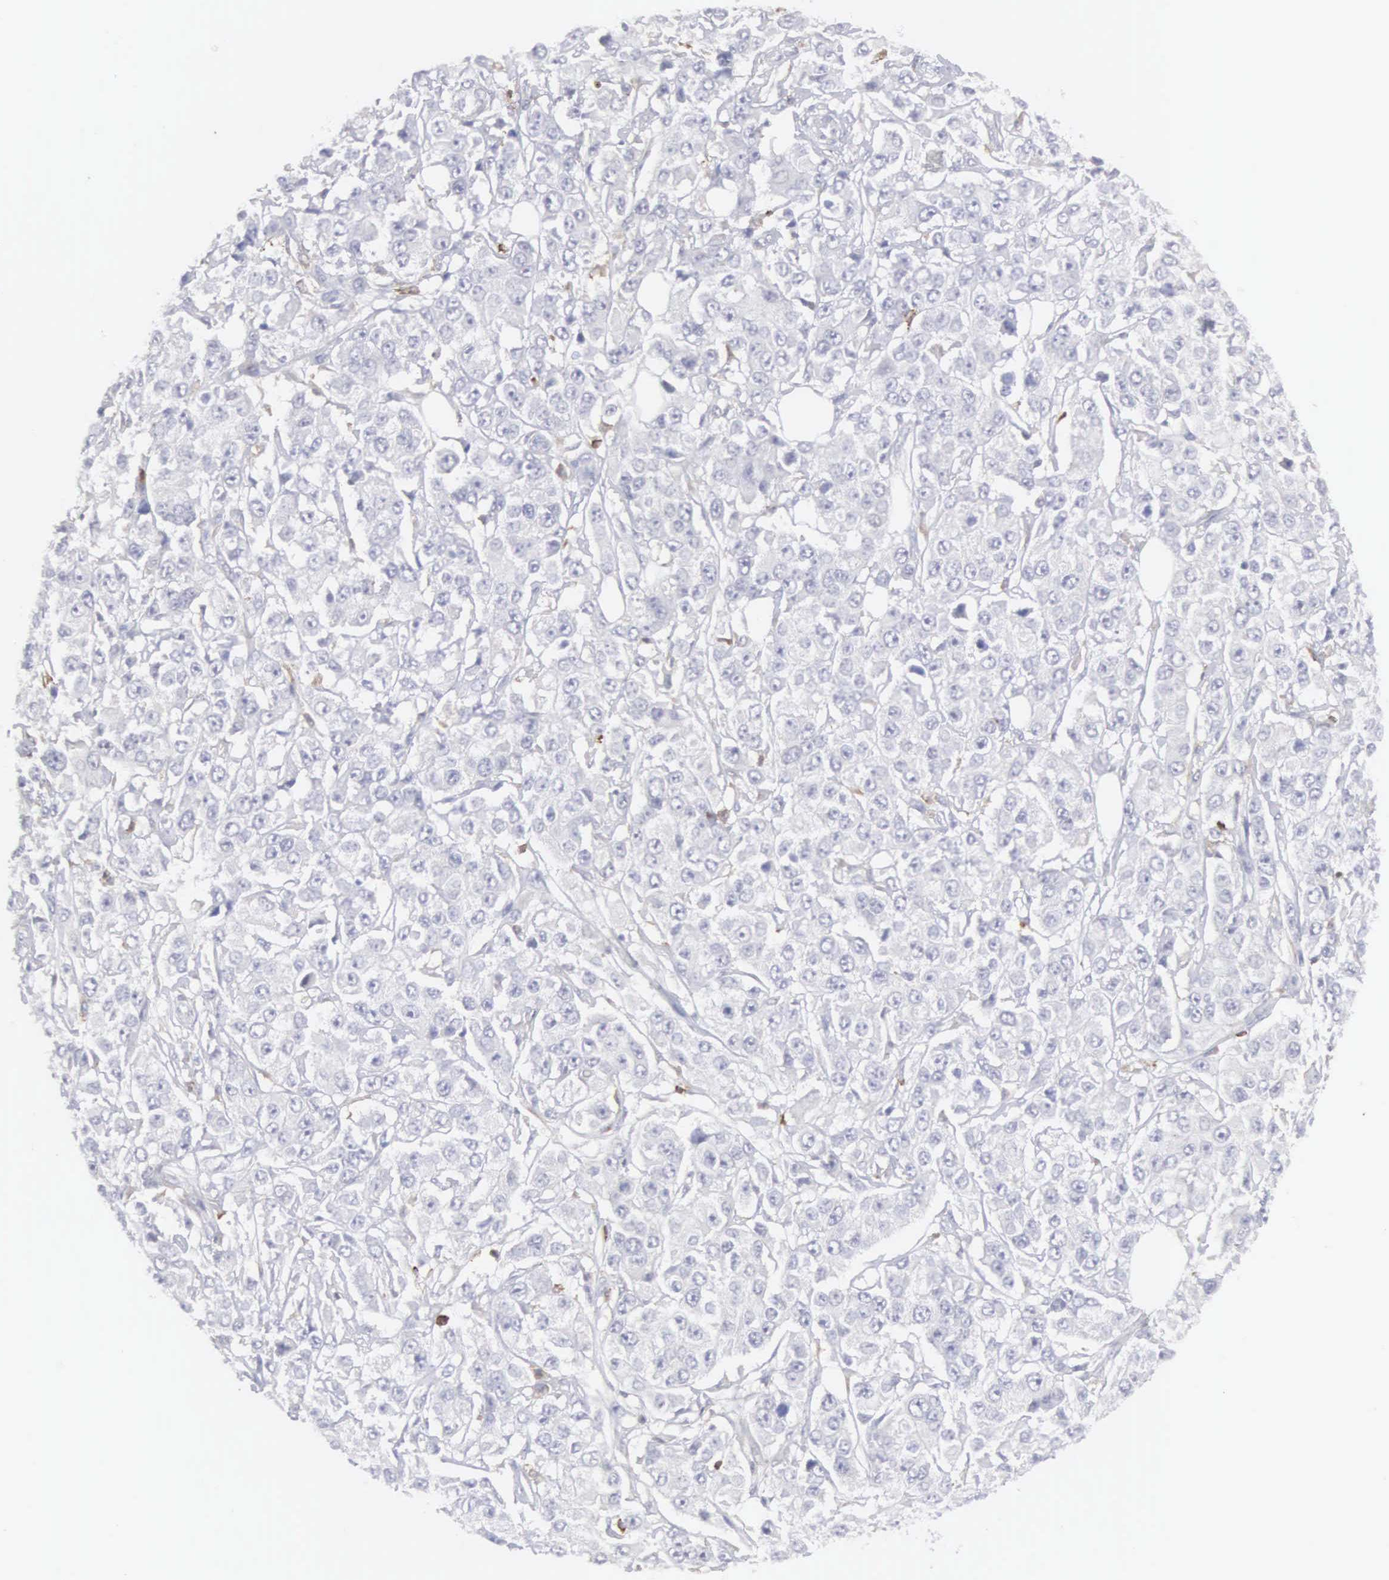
{"staining": {"intensity": "negative", "quantity": "none", "location": "none"}, "tissue": "breast cancer", "cell_type": "Tumor cells", "image_type": "cancer", "snomed": [{"axis": "morphology", "description": "Neoplasm, malignant, NOS"}, {"axis": "topography", "description": "Breast"}], "caption": "Human breast malignant neoplasm stained for a protein using immunohistochemistry shows no staining in tumor cells.", "gene": "SH3BP1", "patient": {"sex": "female", "age": 50}}